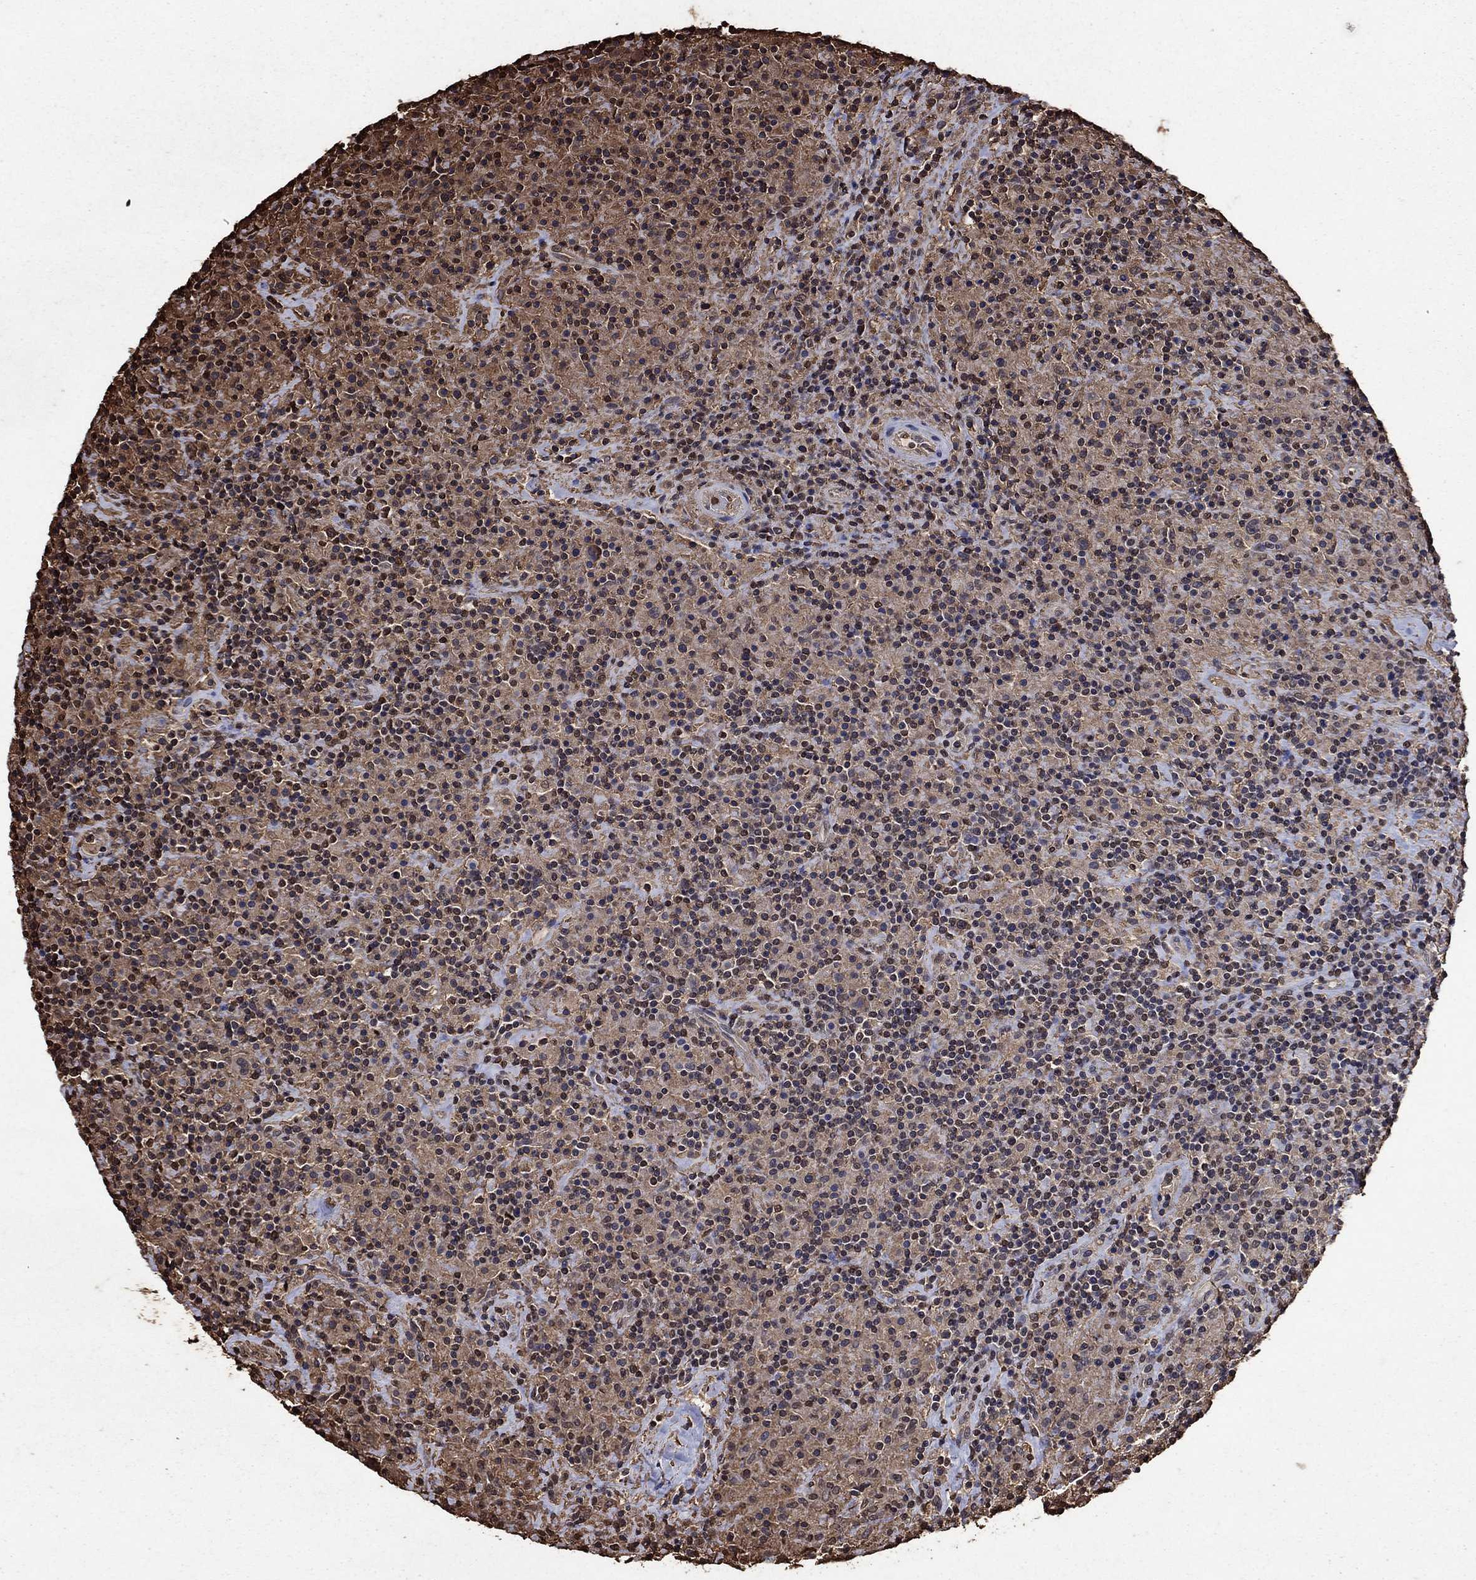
{"staining": {"intensity": "moderate", "quantity": "<25%", "location": "cytoplasmic/membranous,nuclear"}, "tissue": "lymphoma", "cell_type": "Tumor cells", "image_type": "cancer", "snomed": [{"axis": "morphology", "description": "Hodgkin's disease, NOS"}, {"axis": "topography", "description": "Lymph node"}], "caption": "Hodgkin's disease stained for a protein reveals moderate cytoplasmic/membranous and nuclear positivity in tumor cells.", "gene": "GAPDH", "patient": {"sex": "male", "age": 70}}